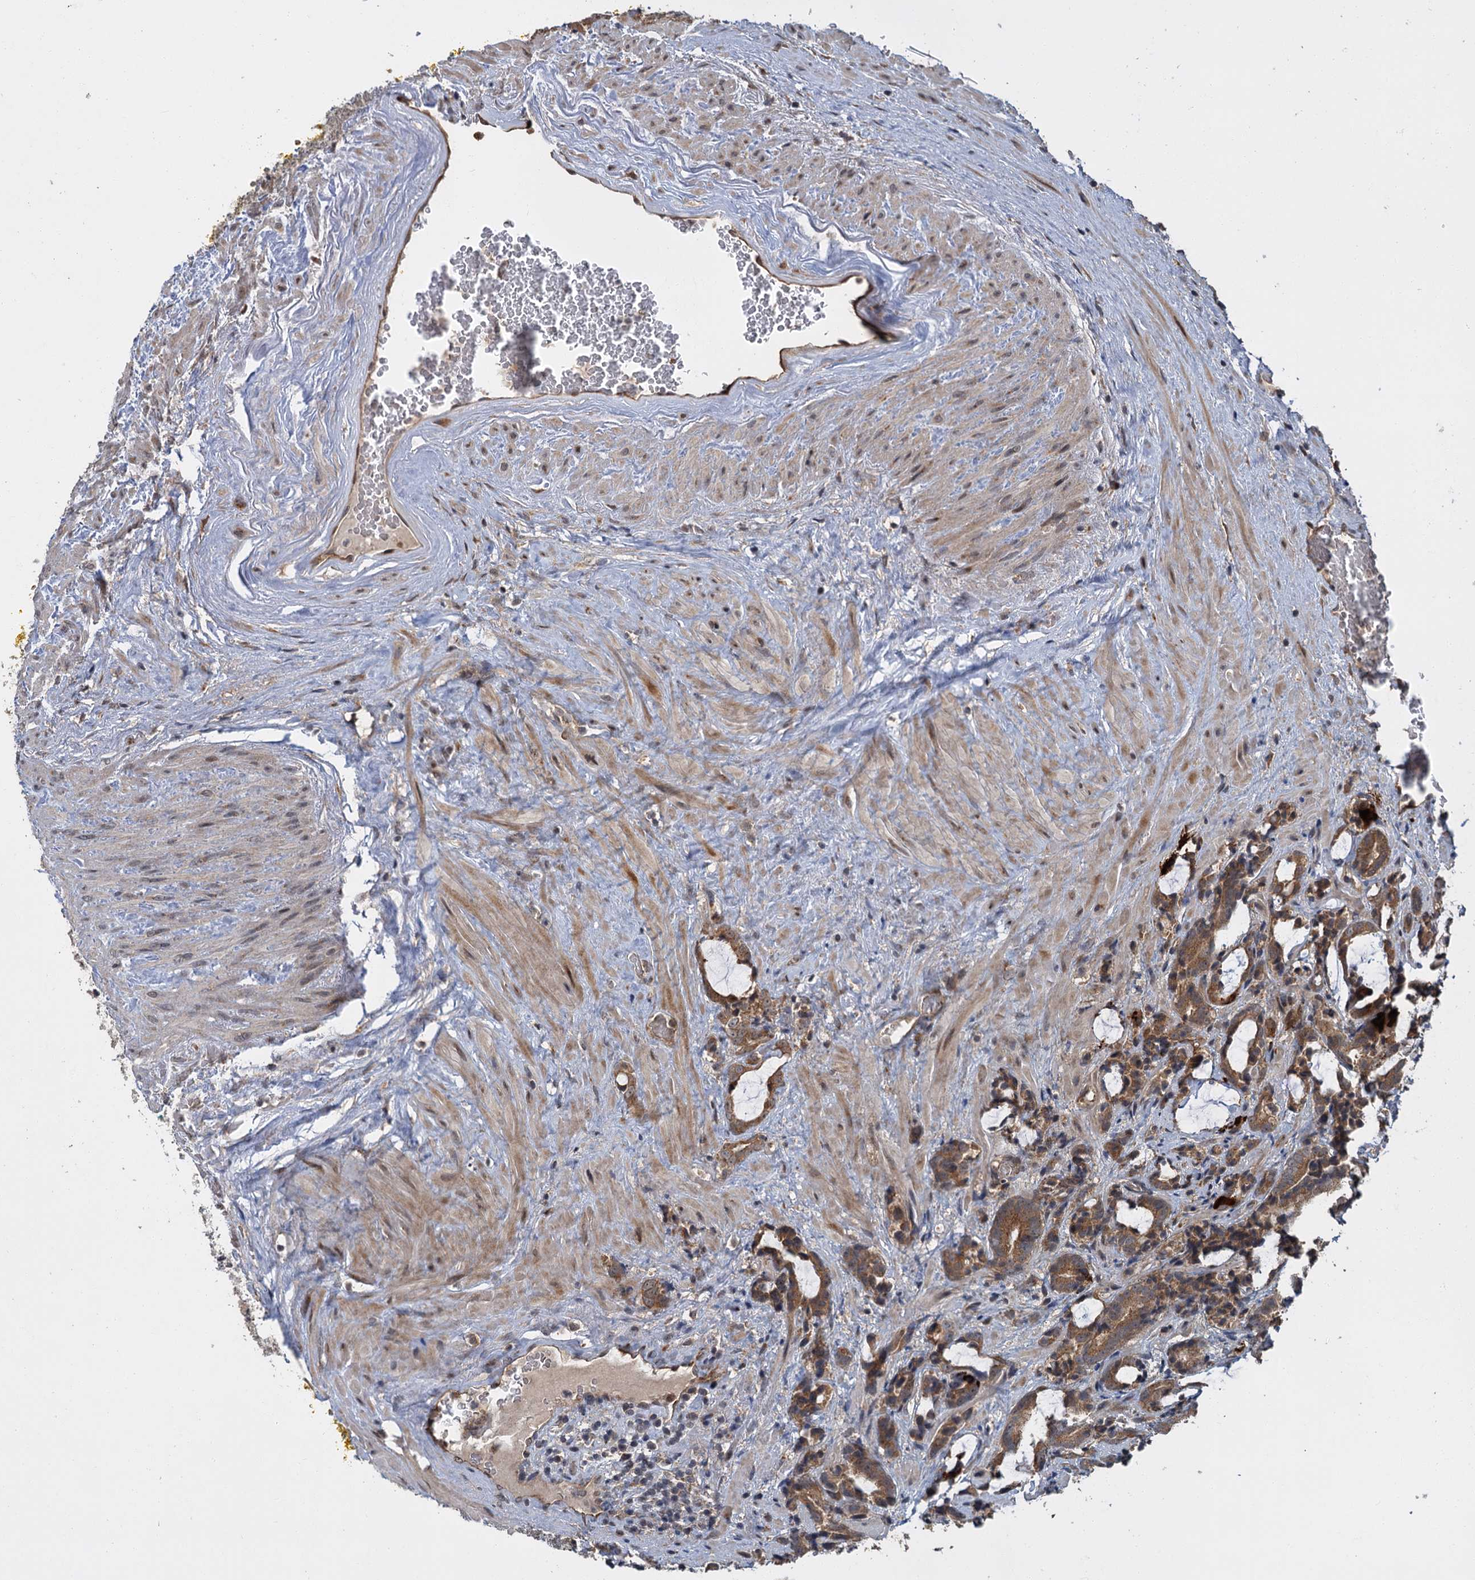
{"staining": {"intensity": "moderate", "quantity": ">75%", "location": "cytoplasmic/membranous"}, "tissue": "prostate cancer", "cell_type": "Tumor cells", "image_type": "cancer", "snomed": [{"axis": "morphology", "description": "Adenocarcinoma, High grade"}, {"axis": "topography", "description": "Prostate and seminal vesicle, NOS"}], "caption": "Protein staining shows moderate cytoplasmic/membranous expression in approximately >75% of tumor cells in prostate cancer.", "gene": "KANSL2", "patient": {"sex": "male", "age": 67}}